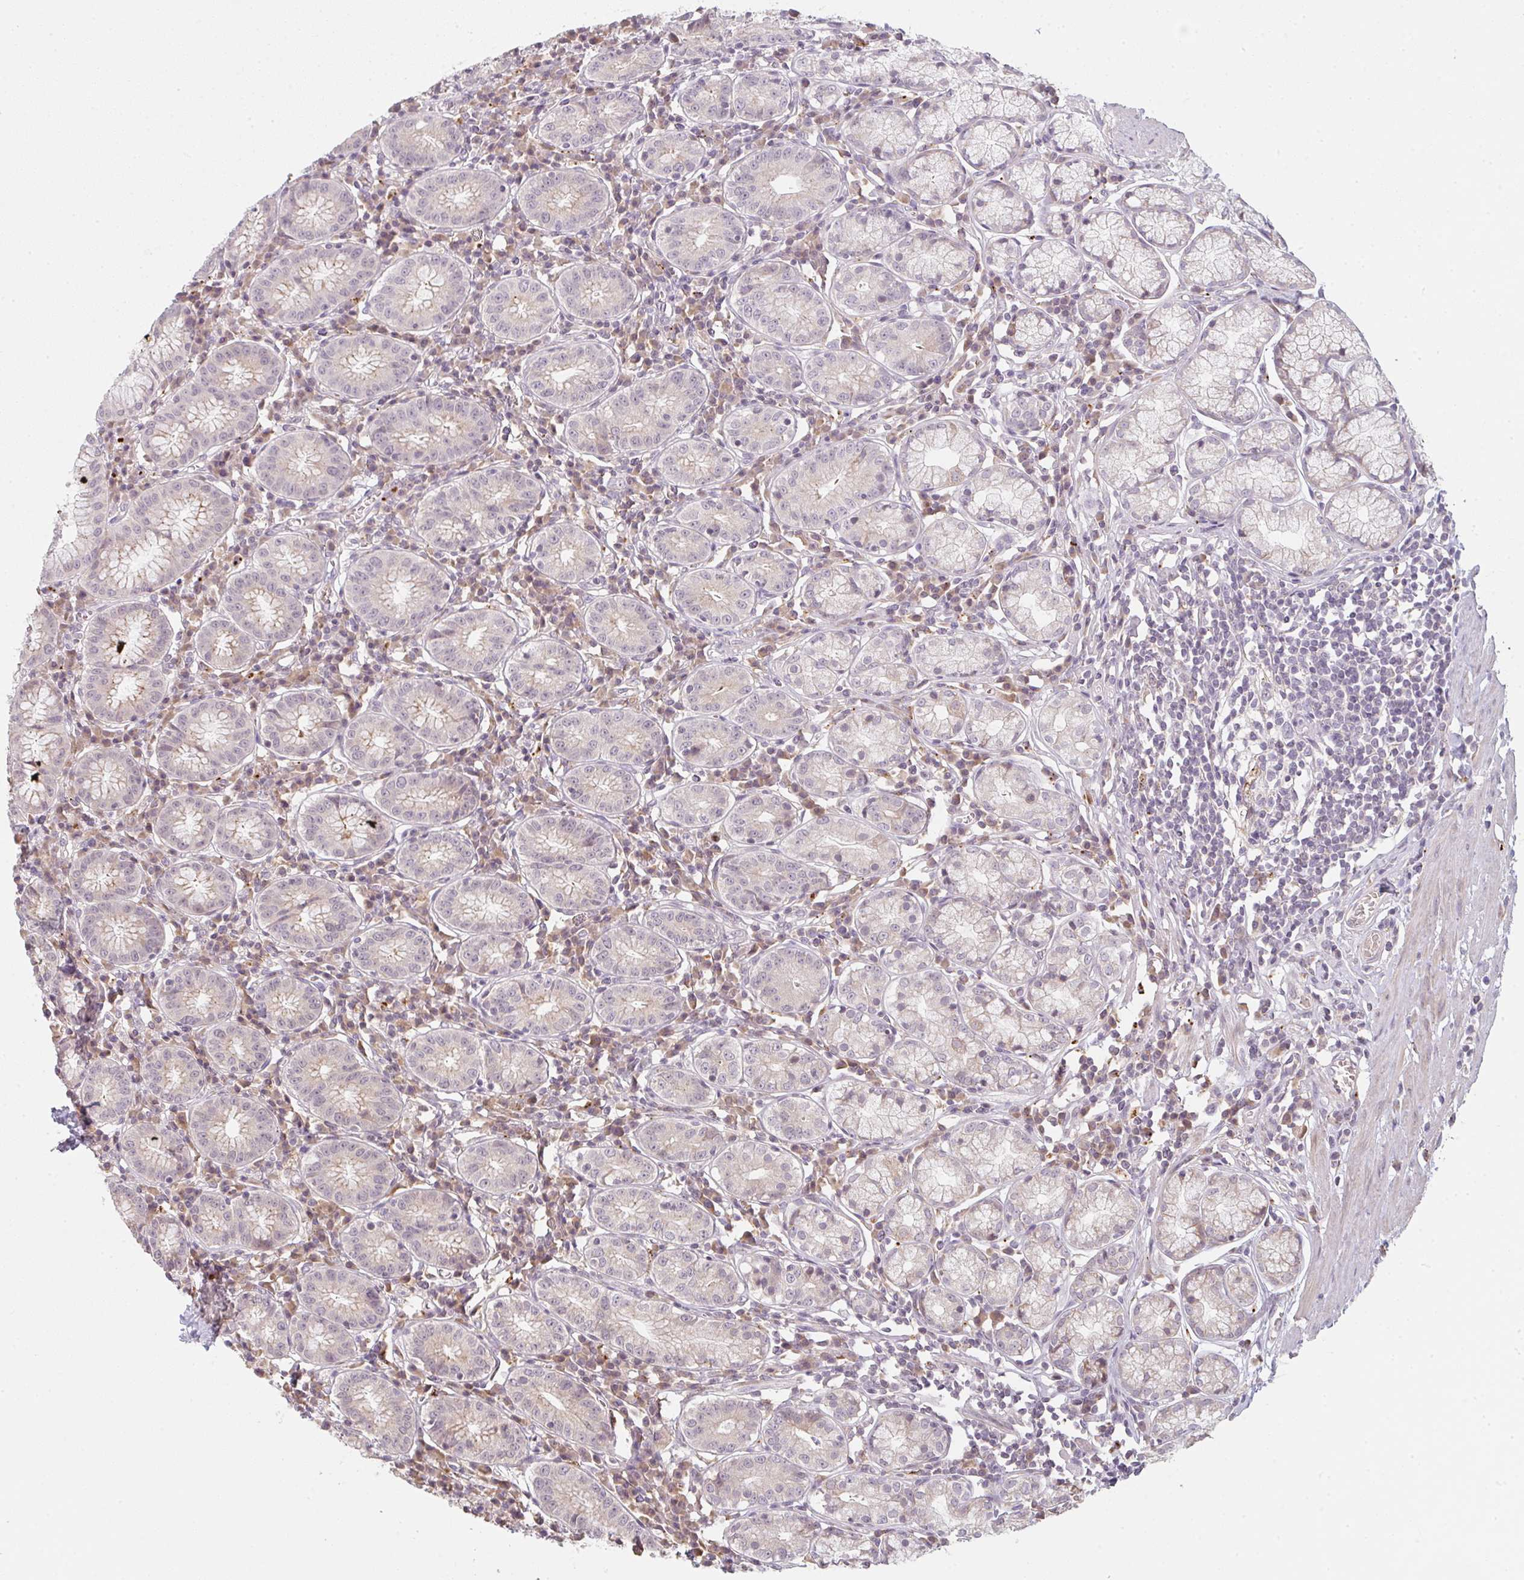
{"staining": {"intensity": "weak", "quantity": "25%-75%", "location": "cytoplasmic/membranous"}, "tissue": "stomach", "cell_type": "Glandular cells", "image_type": "normal", "snomed": [{"axis": "morphology", "description": "Normal tissue, NOS"}, {"axis": "topography", "description": "Stomach"}], "caption": "Immunohistochemistry (IHC) photomicrograph of normal human stomach stained for a protein (brown), which displays low levels of weak cytoplasmic/membranous staining in about 25%-75% of glandular cells.", "gene": "TMEM237", "patient": {"sex": "male", "age": 55}}